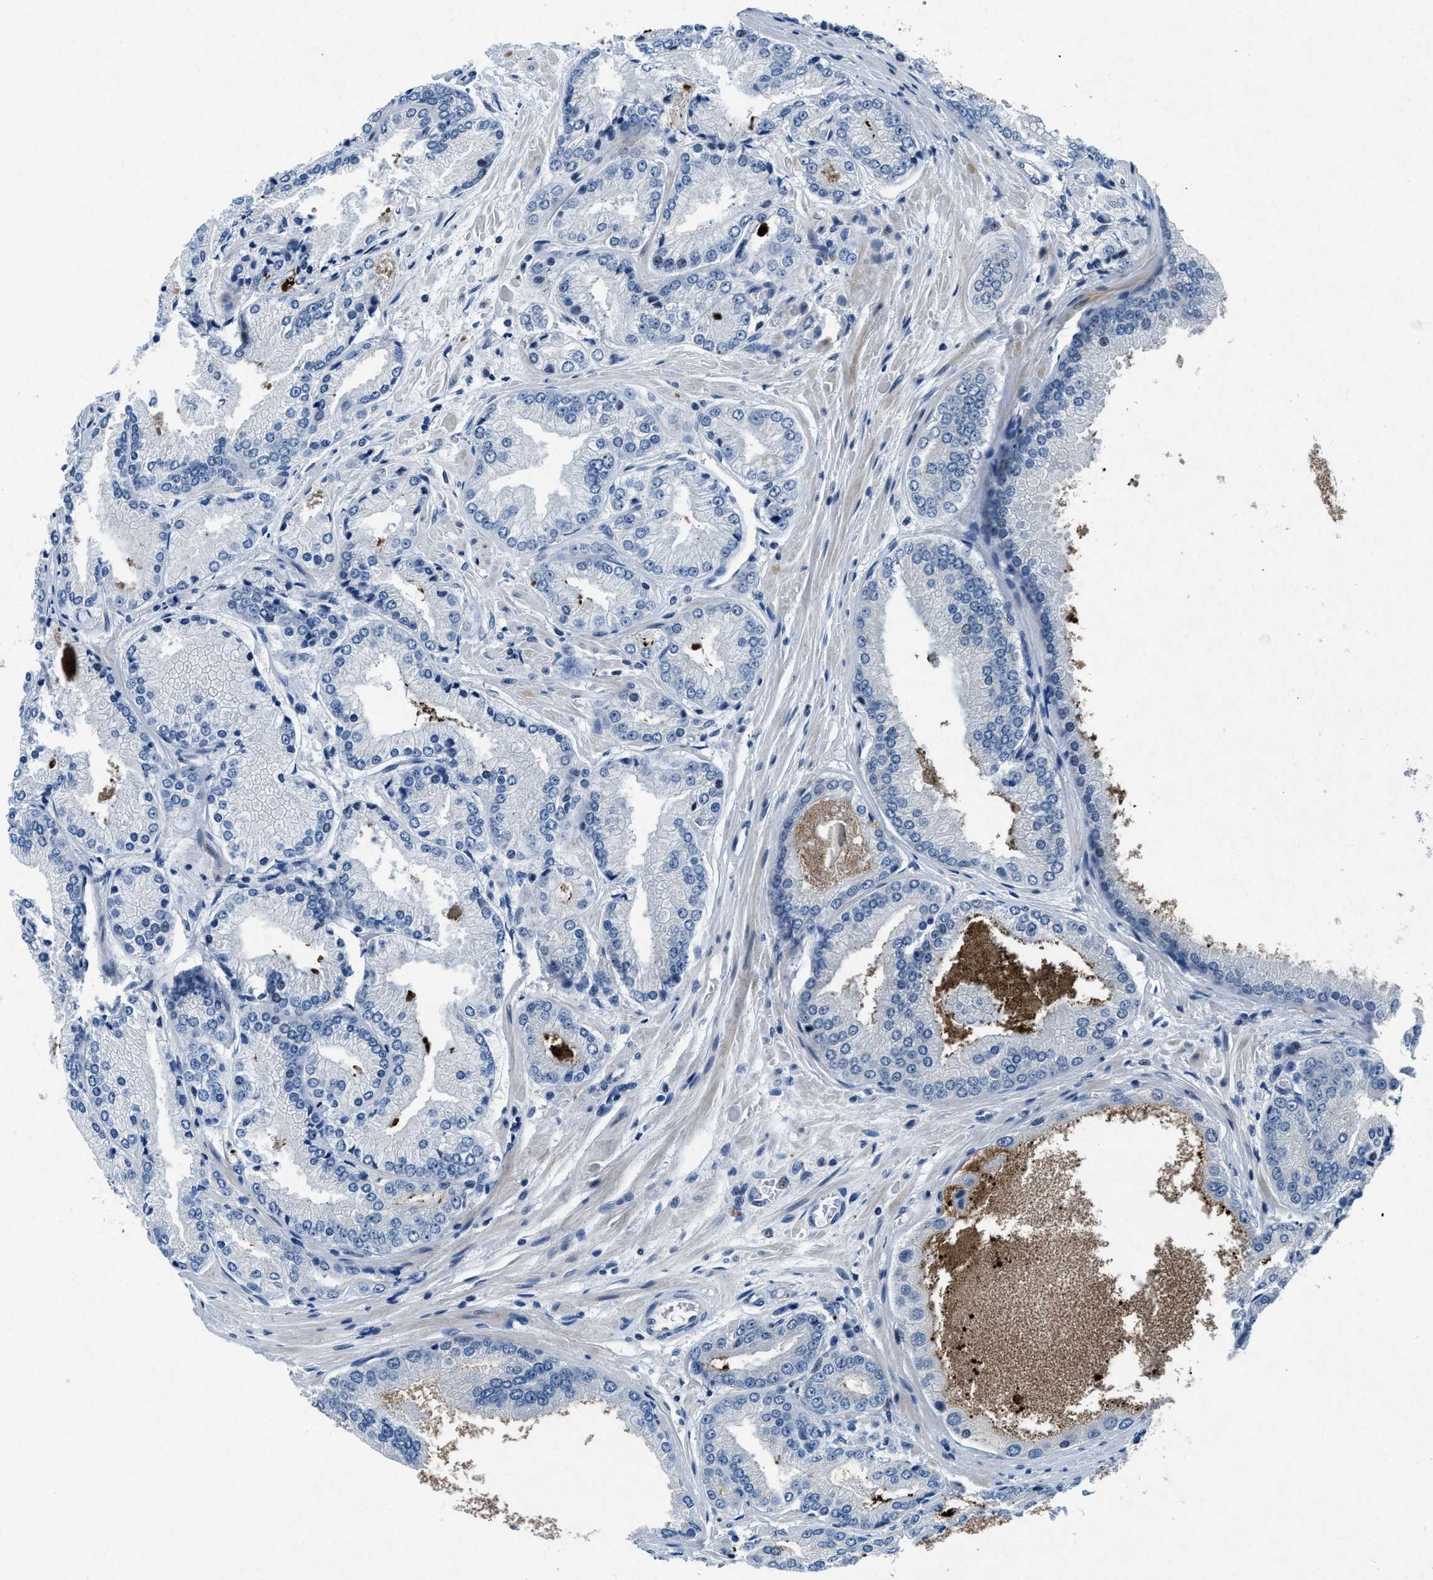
{"staining": {"intensity": "negative", "quantity": "none", "location": "none"}, "tissue": "prostate cancer", "cell_type": "Tumor cells", "image_type": "cancer", "snomed": [{"axis": "morphology", "description": "Adenocarcinoma, High grade"}, {"axis": "topography", "description": "Prostate"}], "caption": "This is a image of immunohistochemistry (IHC) staining of prostate adenocarcinoma (high-grade), which shows no positivity in tumor cells.", "gene": "PHLDA1", "patient": {"sex": "male", "age": 59}}